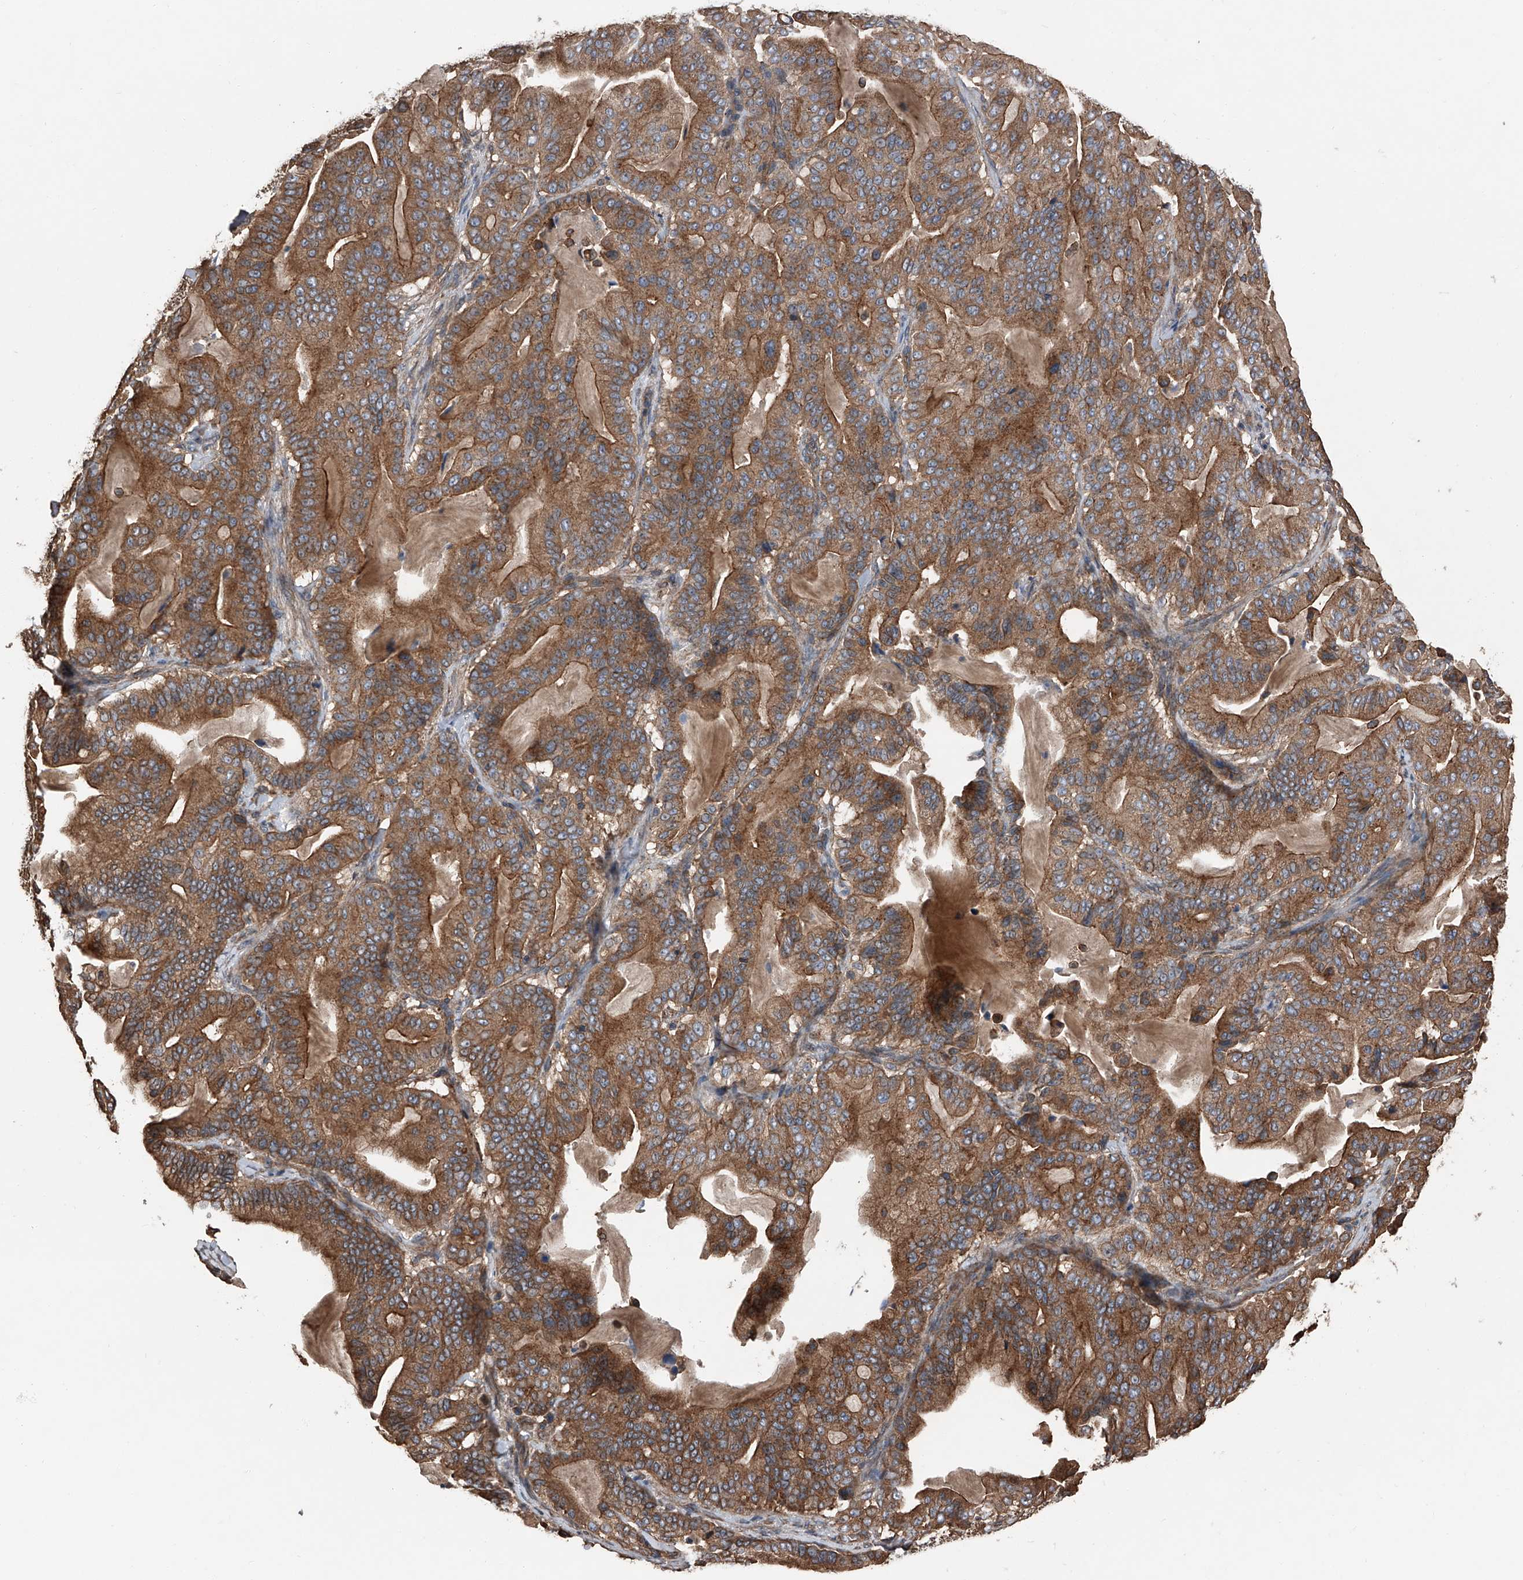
{"staining": {"intensity": "strong", "quantity": ">75%", "location": "cytoplasmic/membranous"}, "tissue": "pancreatic cancer", "cell_type": "Tumor cells", "image_type": "cancer", "snomed": [{"axis": "morphology", "description": "Adenocarcinoma, NOS"}, {"axis": "topography", "description": "Pancreas"}], "caption": "Protein expression analysis of human pancreatic adenocarcinoma reveals strong cytoplasmic/membranous staining in about >75% of tumor cells.", "gene": "KCNJ2", "patient": {"sex": "male", "age": 63}}